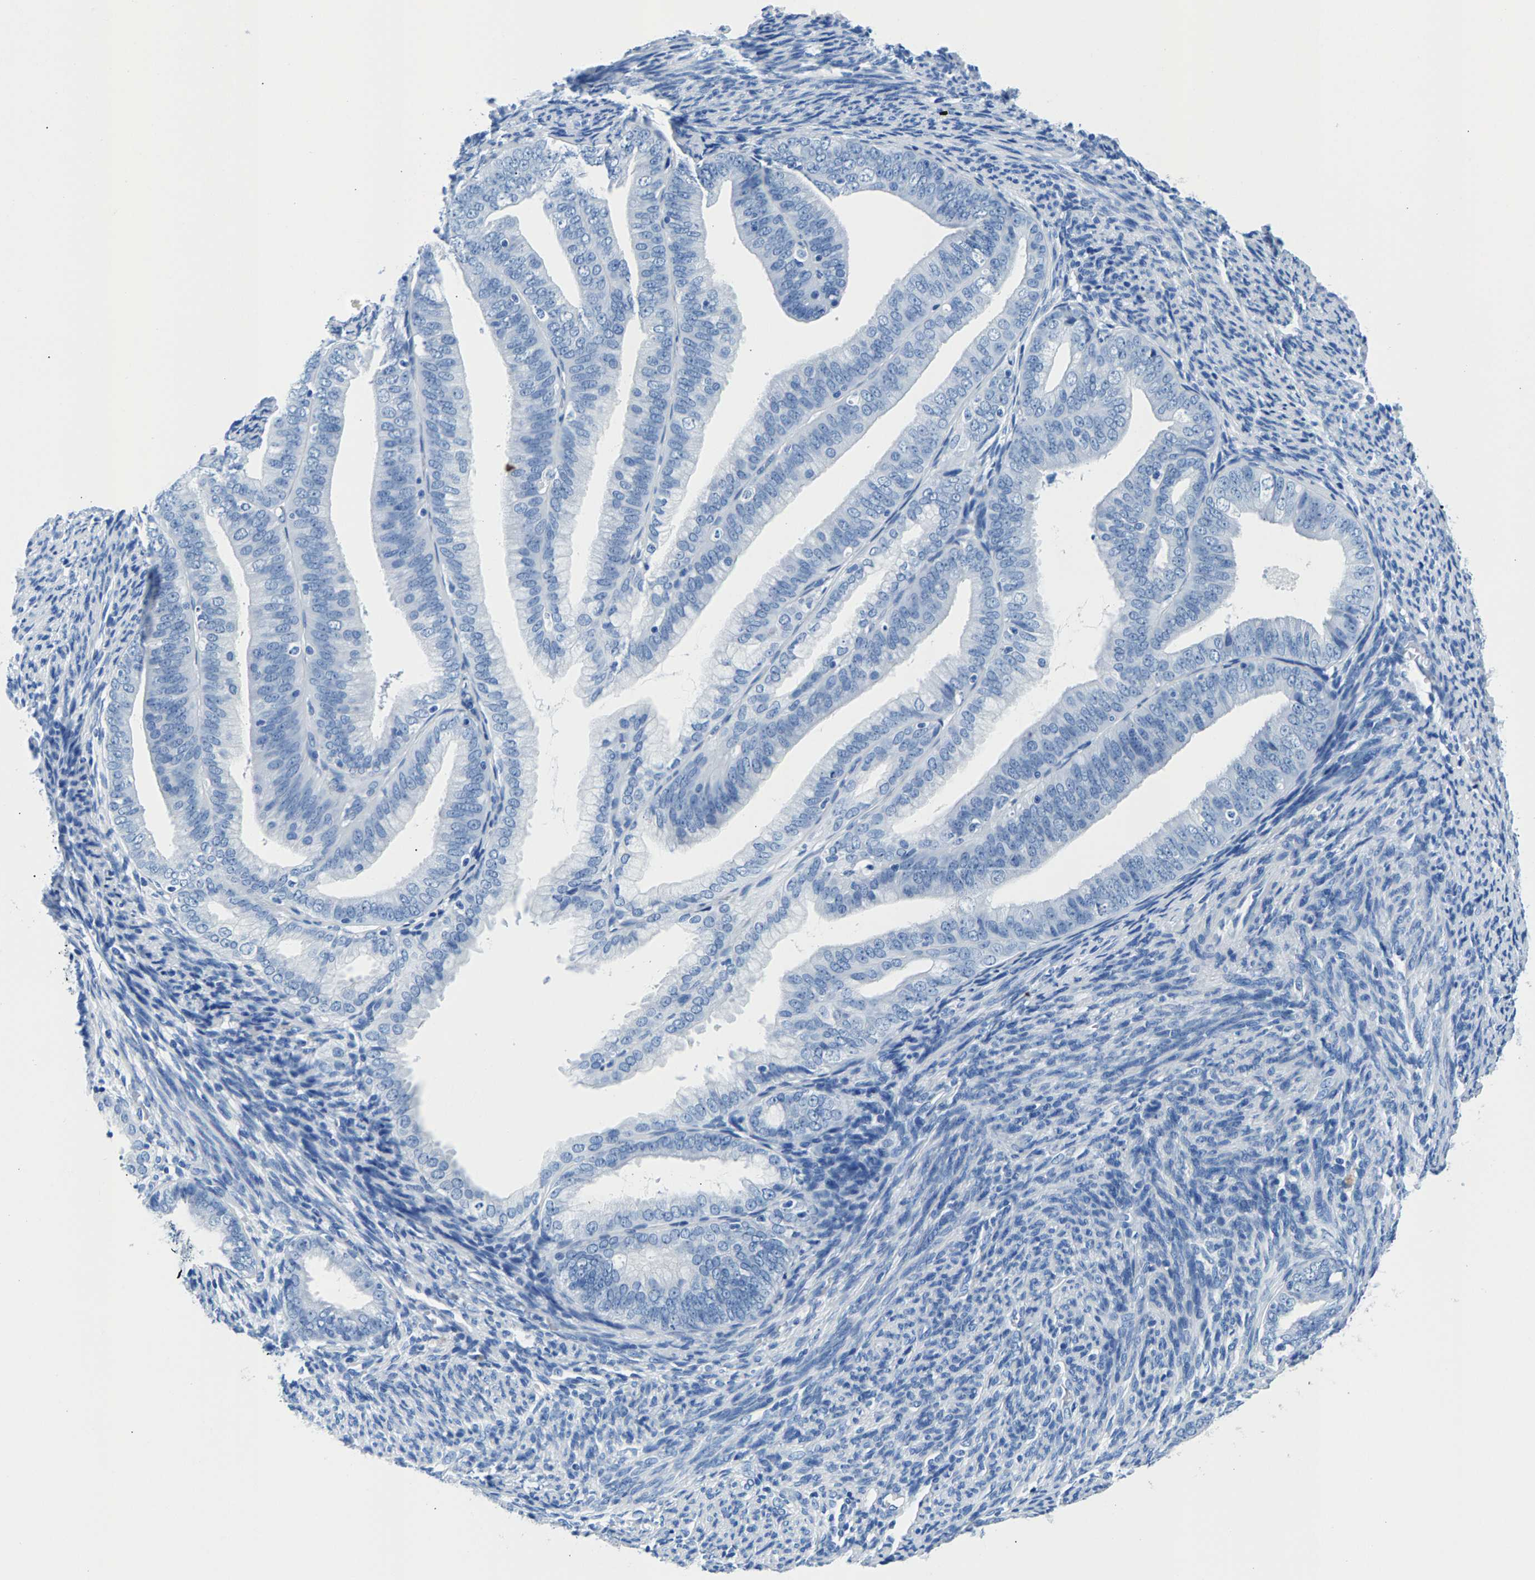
{"staining": {"intensity": "negative", "quantity": "none", "location": "none"}, "tissue": "endometrial cancer", "cell_type": "Tumor cells", "image_type": "cancer", "snomed": [{"axis": "morphology", "description": "Adenocarcinoma, NOS"}, {"axis": "topography", "description": "Endometrium"}], "caption": "Tumor cells are negative for protein expression in human endometrial cancer.", "gene": "CPS1", "patient": {"sex": "female", "age": 63}}